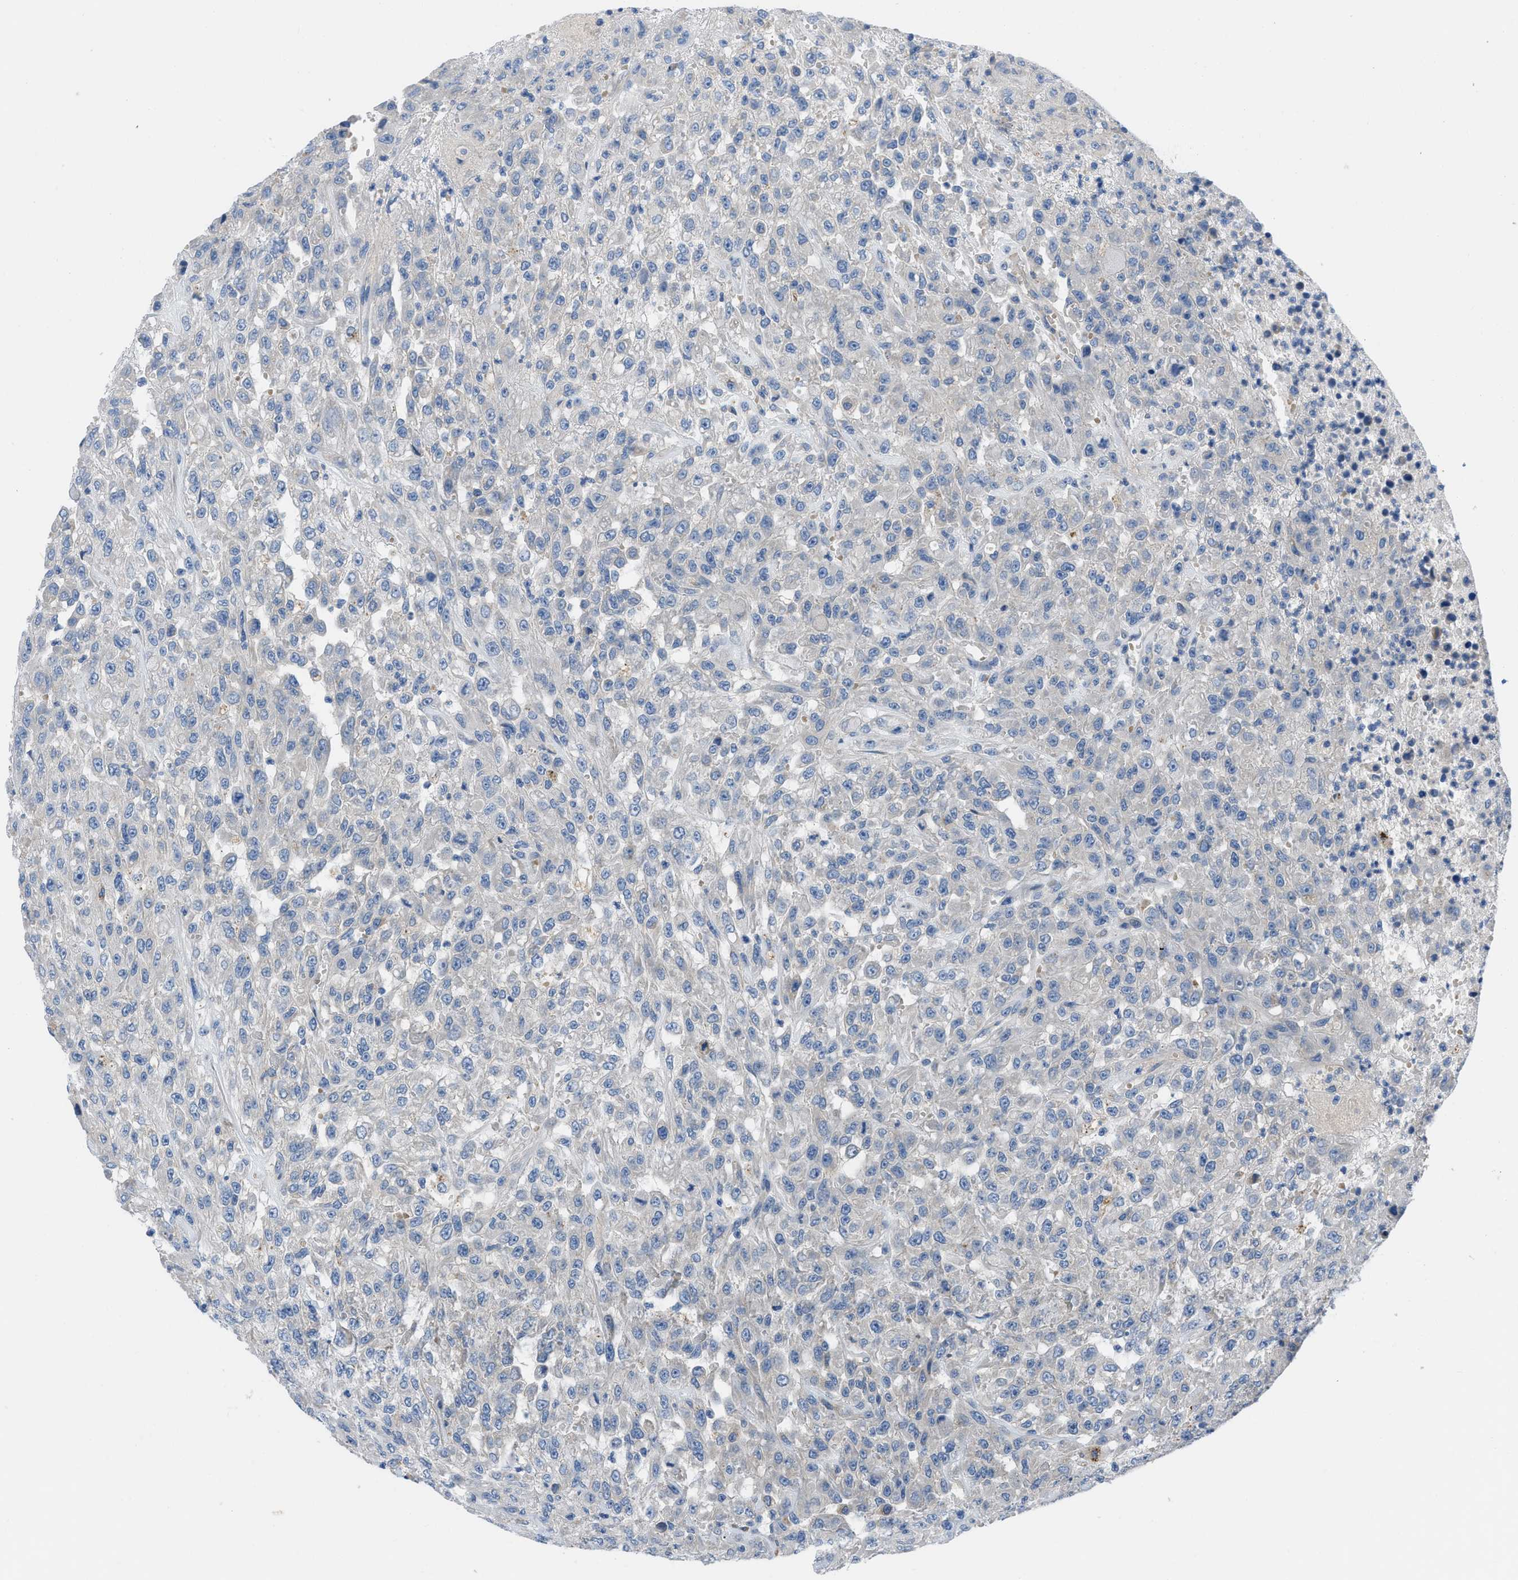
{"staining": {"intensity": "negative", "quantity": "none", "location": "none"}, "tissue": "urothelial cancer", "cell_type": "Tumor cells", "image_type": "cancer", "snomed": [{"axis": "morphology", "description": "Urothelial carcinoma, High grade"}, {"axis": "topography", "description": "Urinary bladder"}], "caption": "IHC micrograph of urothelial carcinoma (high-grade) stained for a protein (brown), which demonstrates no expression in tumor cells.", "gene": "TMEM248", "patient": {"sex": "male", "age": 46}}